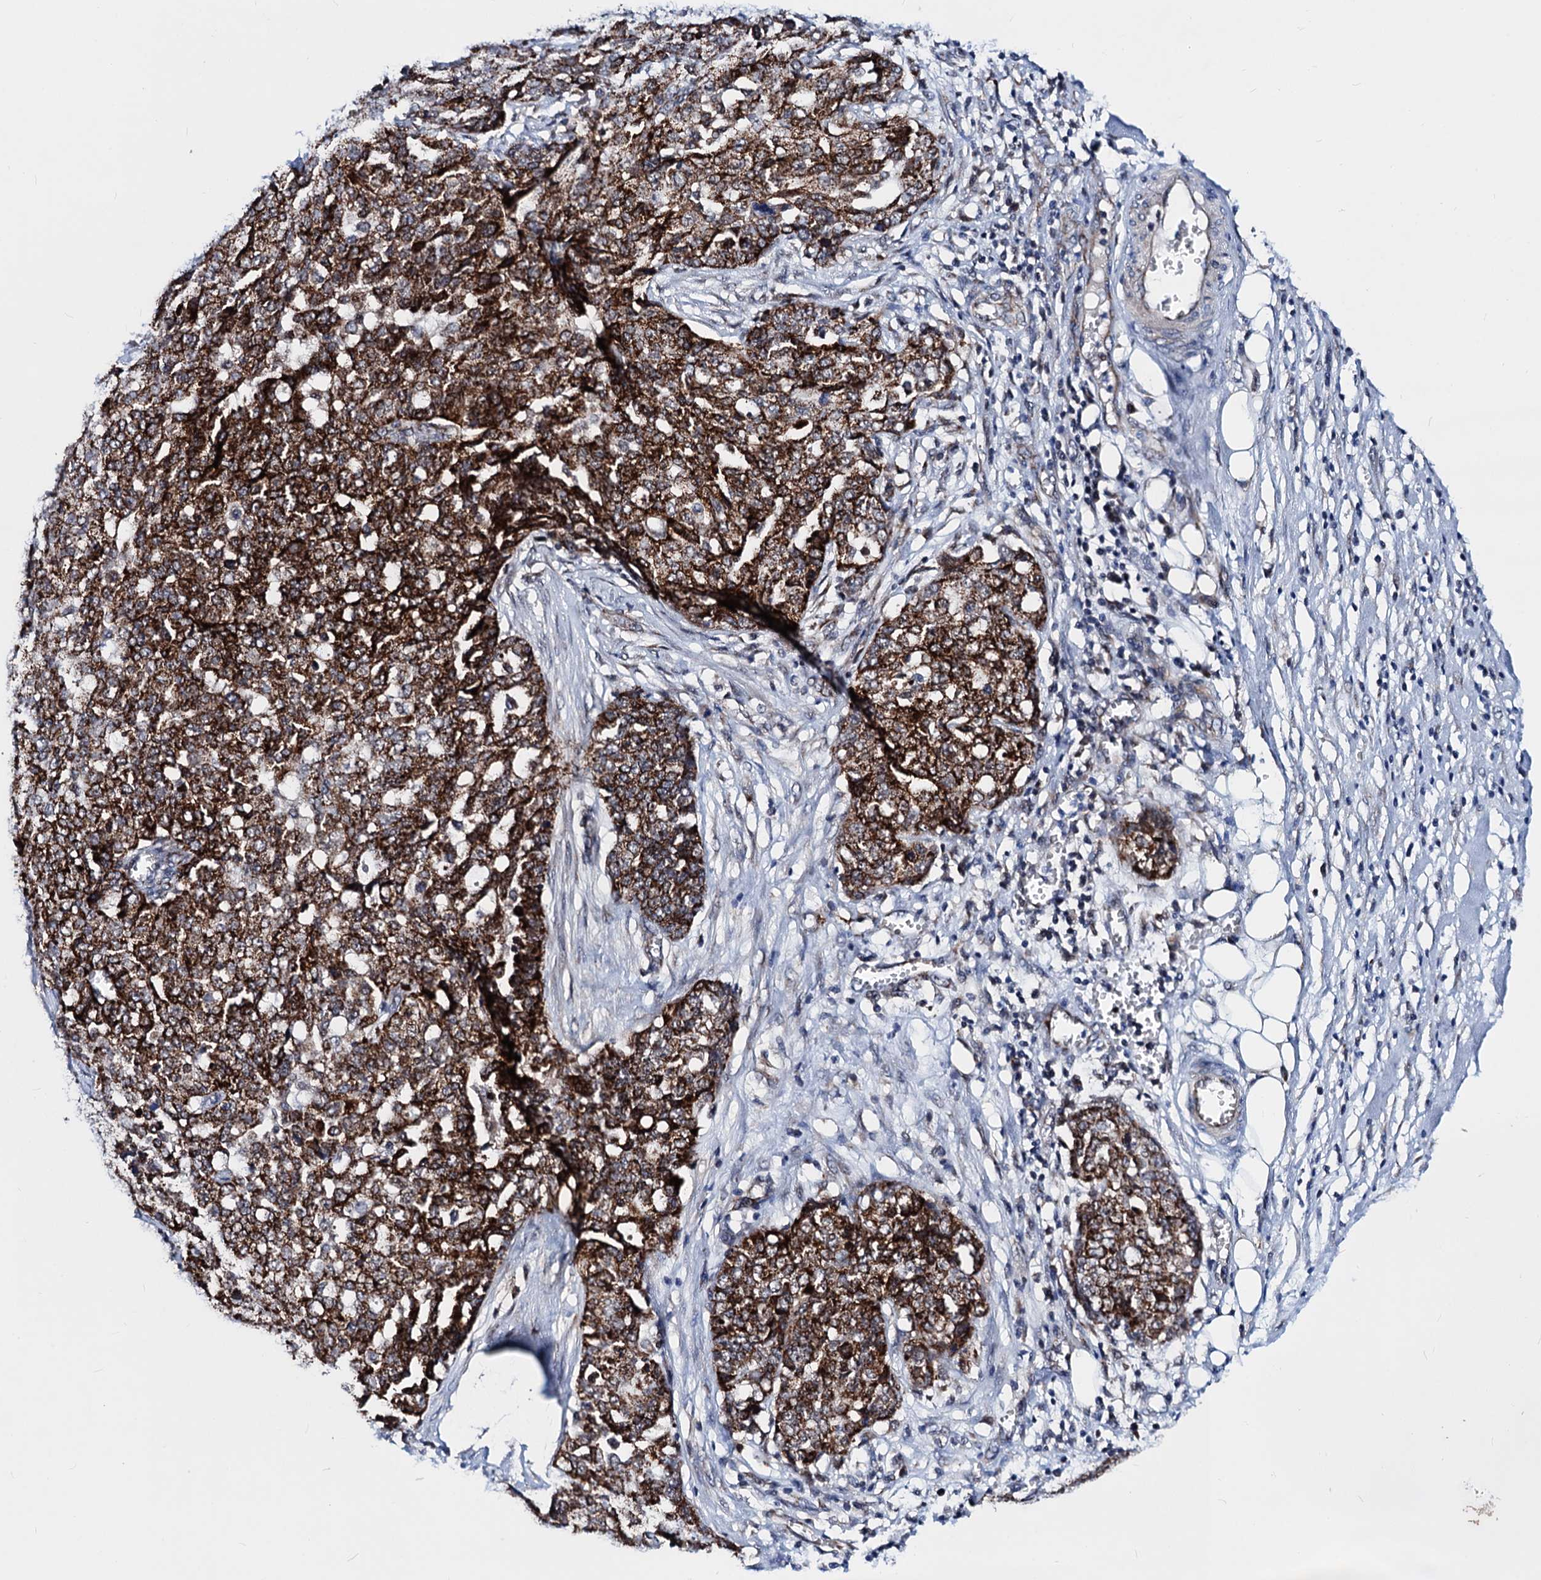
{"staining": {"intensity": "strong", "quantity": ">75%", "location": "cytoplasmic/membranous"}, "tissue": "ovarian cancer", "cell_type": "Tumor cells", "image_type": "cancer", "snomed": [{"axis": "morphology", "description": "Cystadenocarcinoma, serous, NOS"}, {"axis": "topography", "description": "Soft tissue"}, {"axis": "topography", "description": "Ovary"}], "caption": "A high amount of strong cytoplasmic/membranous expression is present in about >75% of tumor cells in serous cystadenocarcinoma (ovarian) tissue.", "gene": "COA4", "patient": {"sex": "female", "age": 57}}